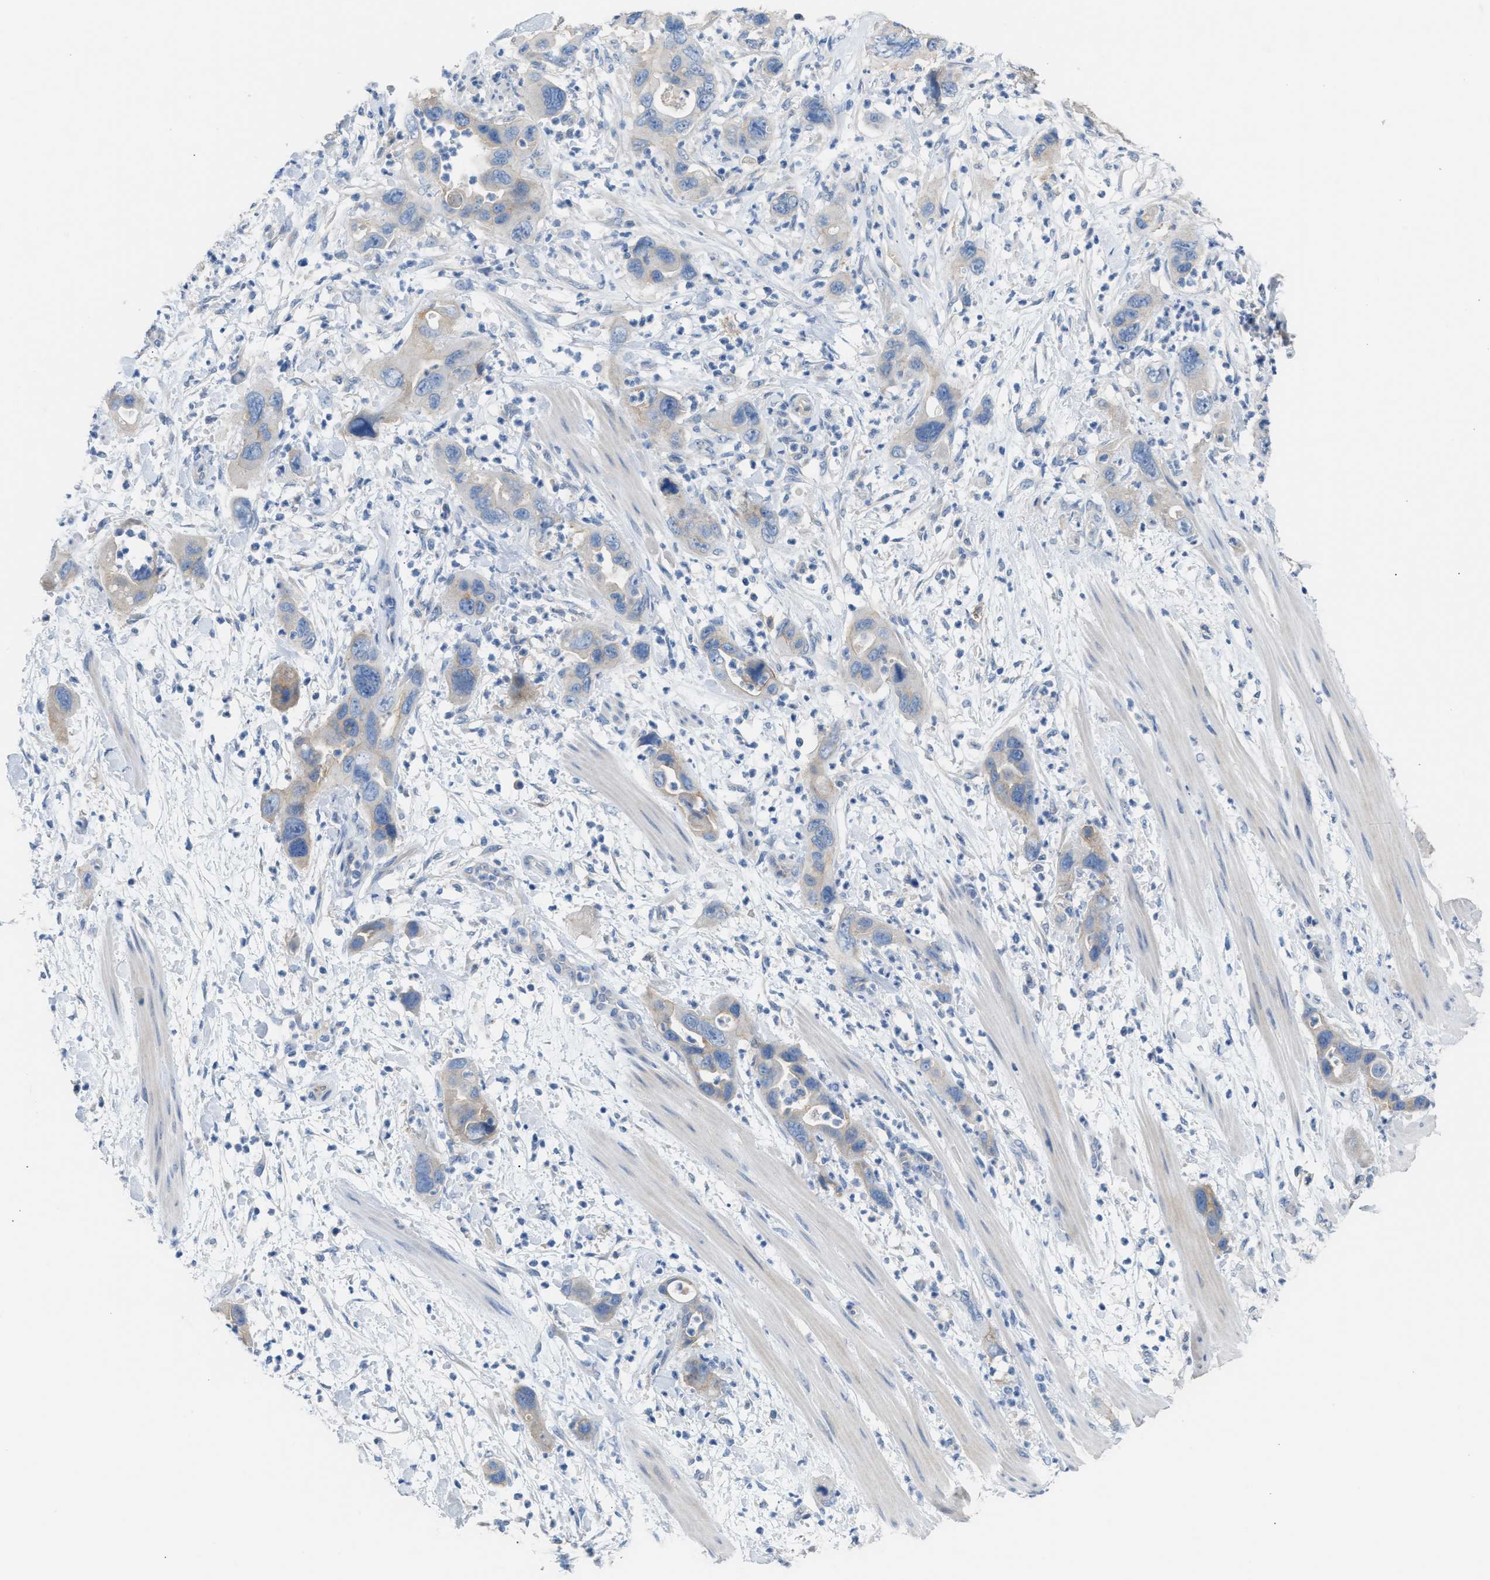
{"staining": {"intensity": "weak", "quantity": "<25%", "location": "cytoplasmic/membranous"}, "tissue": "pancreatic cancer", "cell_type": "Tumor cells", "image_type": "cancer", "snomed": [{"axis": "morphology", "description": "Adenocarcinoma, NOS"}, {"axis": "topography", "description": "Pancreas"}], "caption": "Tumor cells show no significant positivity in pancreatic cancer. (Immunohistochemistry (ihc), brightfield microscopy, high magnification).", "gene": "ERBB2", "patient": {"sex": "female", "age": 71}}